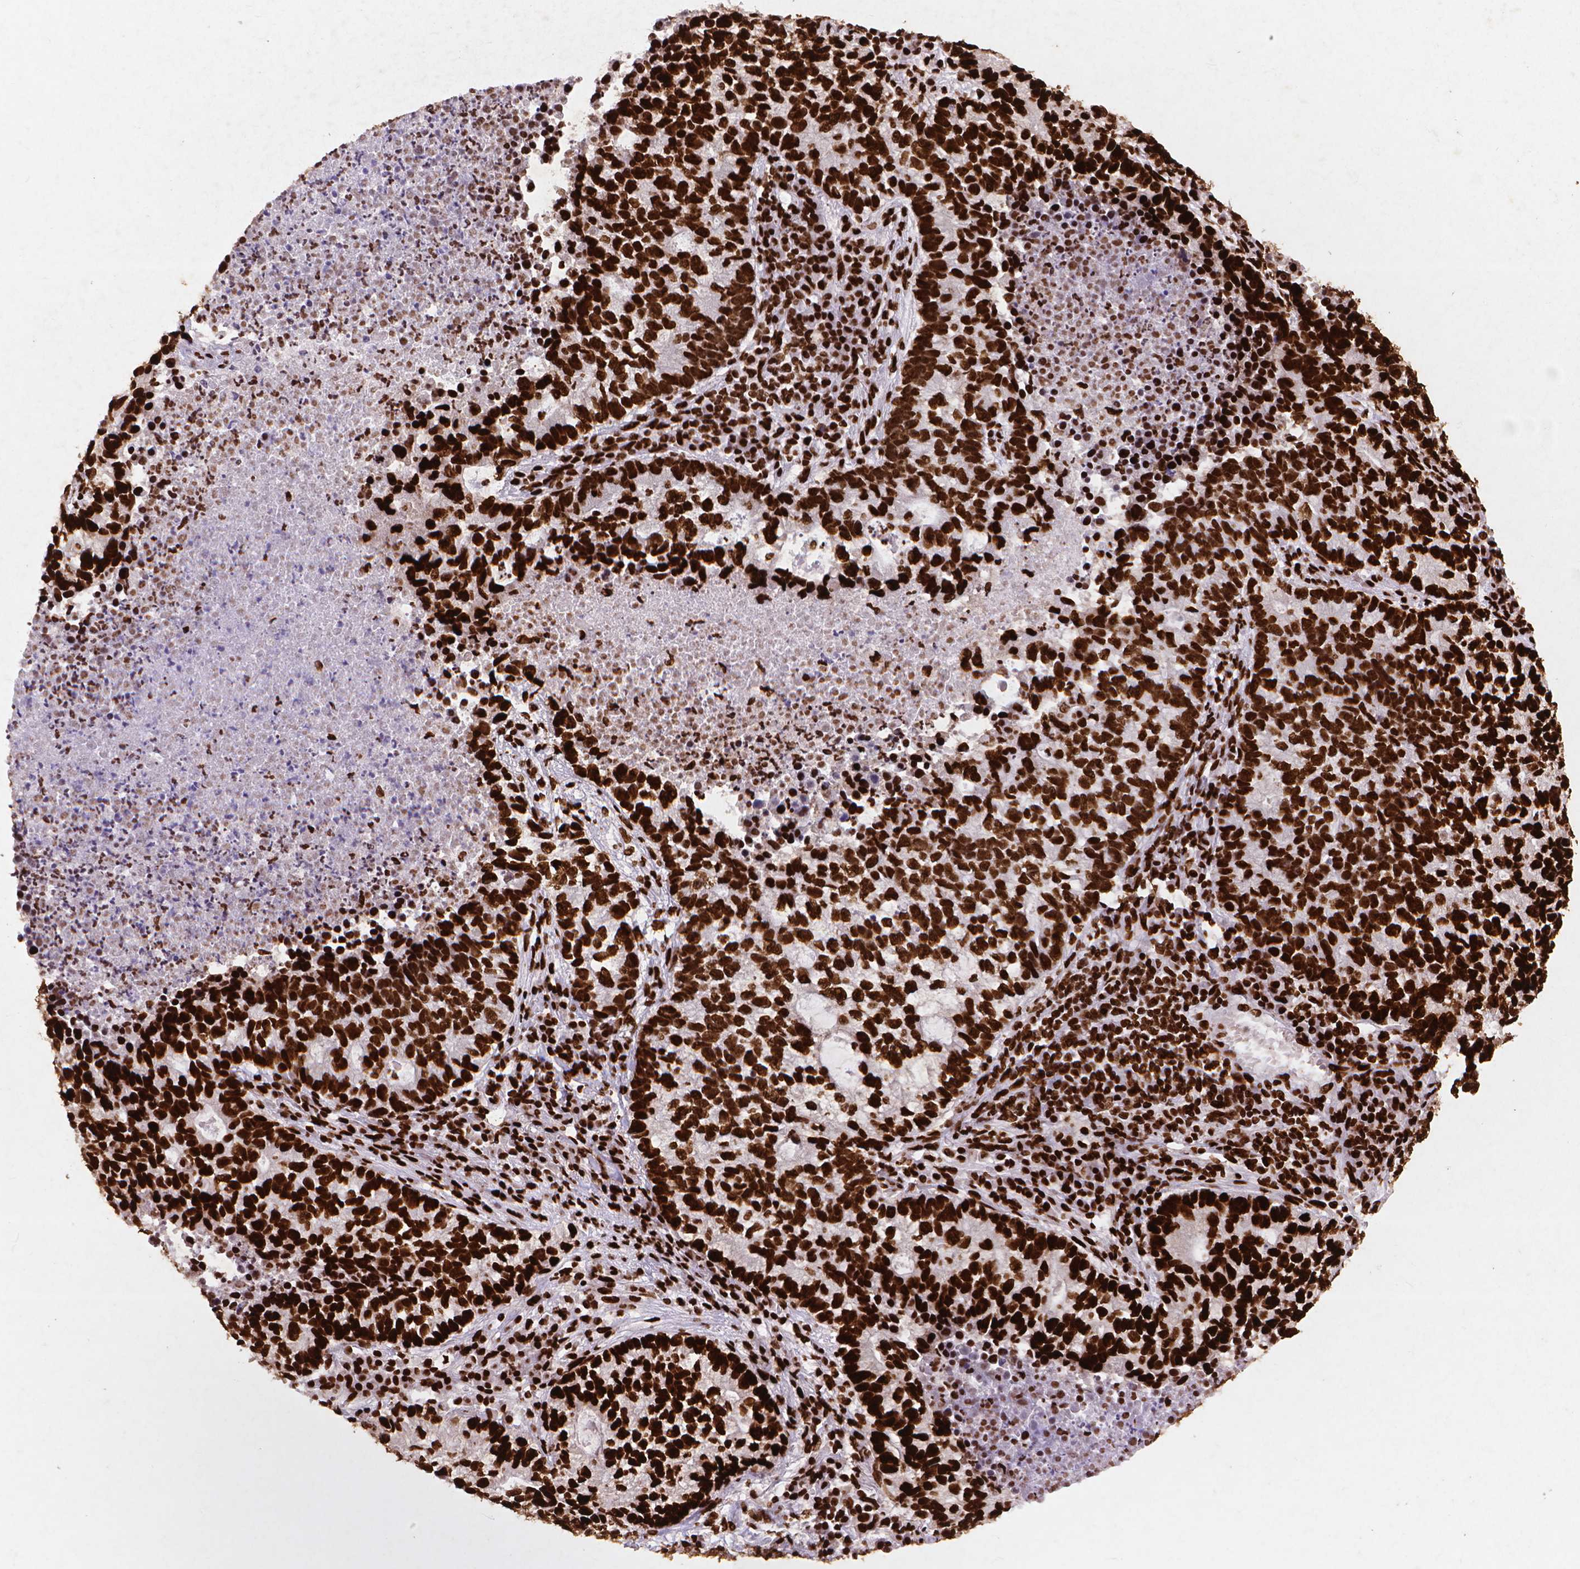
{"staining": {"intensity": "strong", "quantity": ">75%", "location": "nuclear"}, "tissue": "lung cancer", "cell_type": "Tumor cells", "image_type": "cancer", "snomed": [{"axis": "morphology", "description": "Adenocarcinoma, NOS"}, {"axis": "topography", "description": "Lung"}], "caption": "Strong nuclear protein positivity is appreciated in about >75% of tumor cells in adenocarcinoma (lung). The protein is shown in brown color, while the nuclei are stained blue.", "gene": "CITED2", "patient": {"sex": "male", "age": 57}}